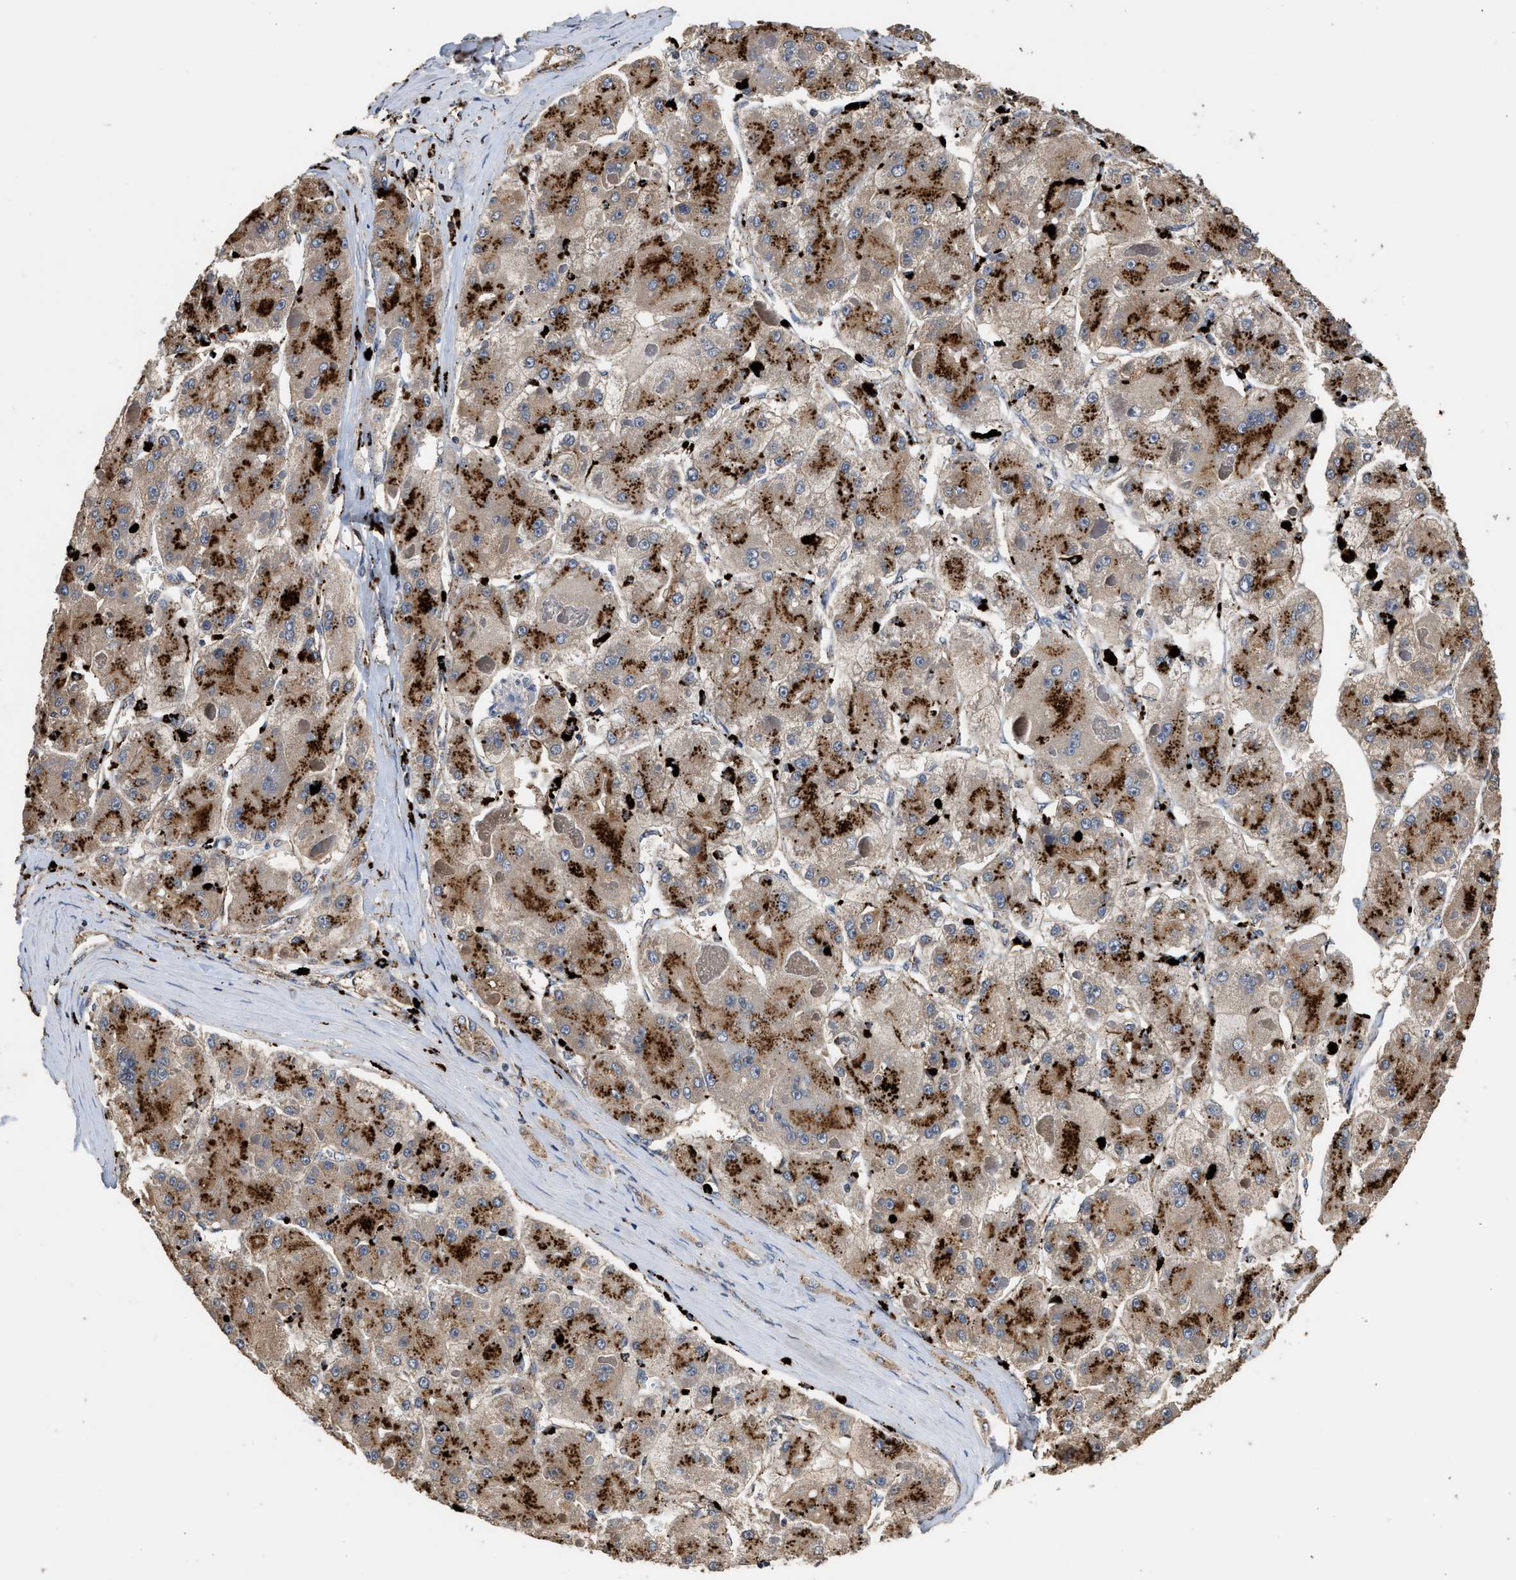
{"staining": {"intensity": "strong", "quantity": ">75%", "location": "cytoplasmic/membranous"}, "tissue": "liver cancer", "cell_type": "Tumor cells", "image_type": "cancer", "snomed": [{"axis": "morphology", "description": "Carcinoma, Hepatocellular, NOS"}, {"axis": "topography", "description": "Liver"}], "caption": "A high amount of strong cytoplasmic/membranous staining is present in about >75% of tumor cells in hepatocellular carcinoma (liver) tissue.", "gene": "CTSV", "patient": {"sex": "female", "age": 73}}